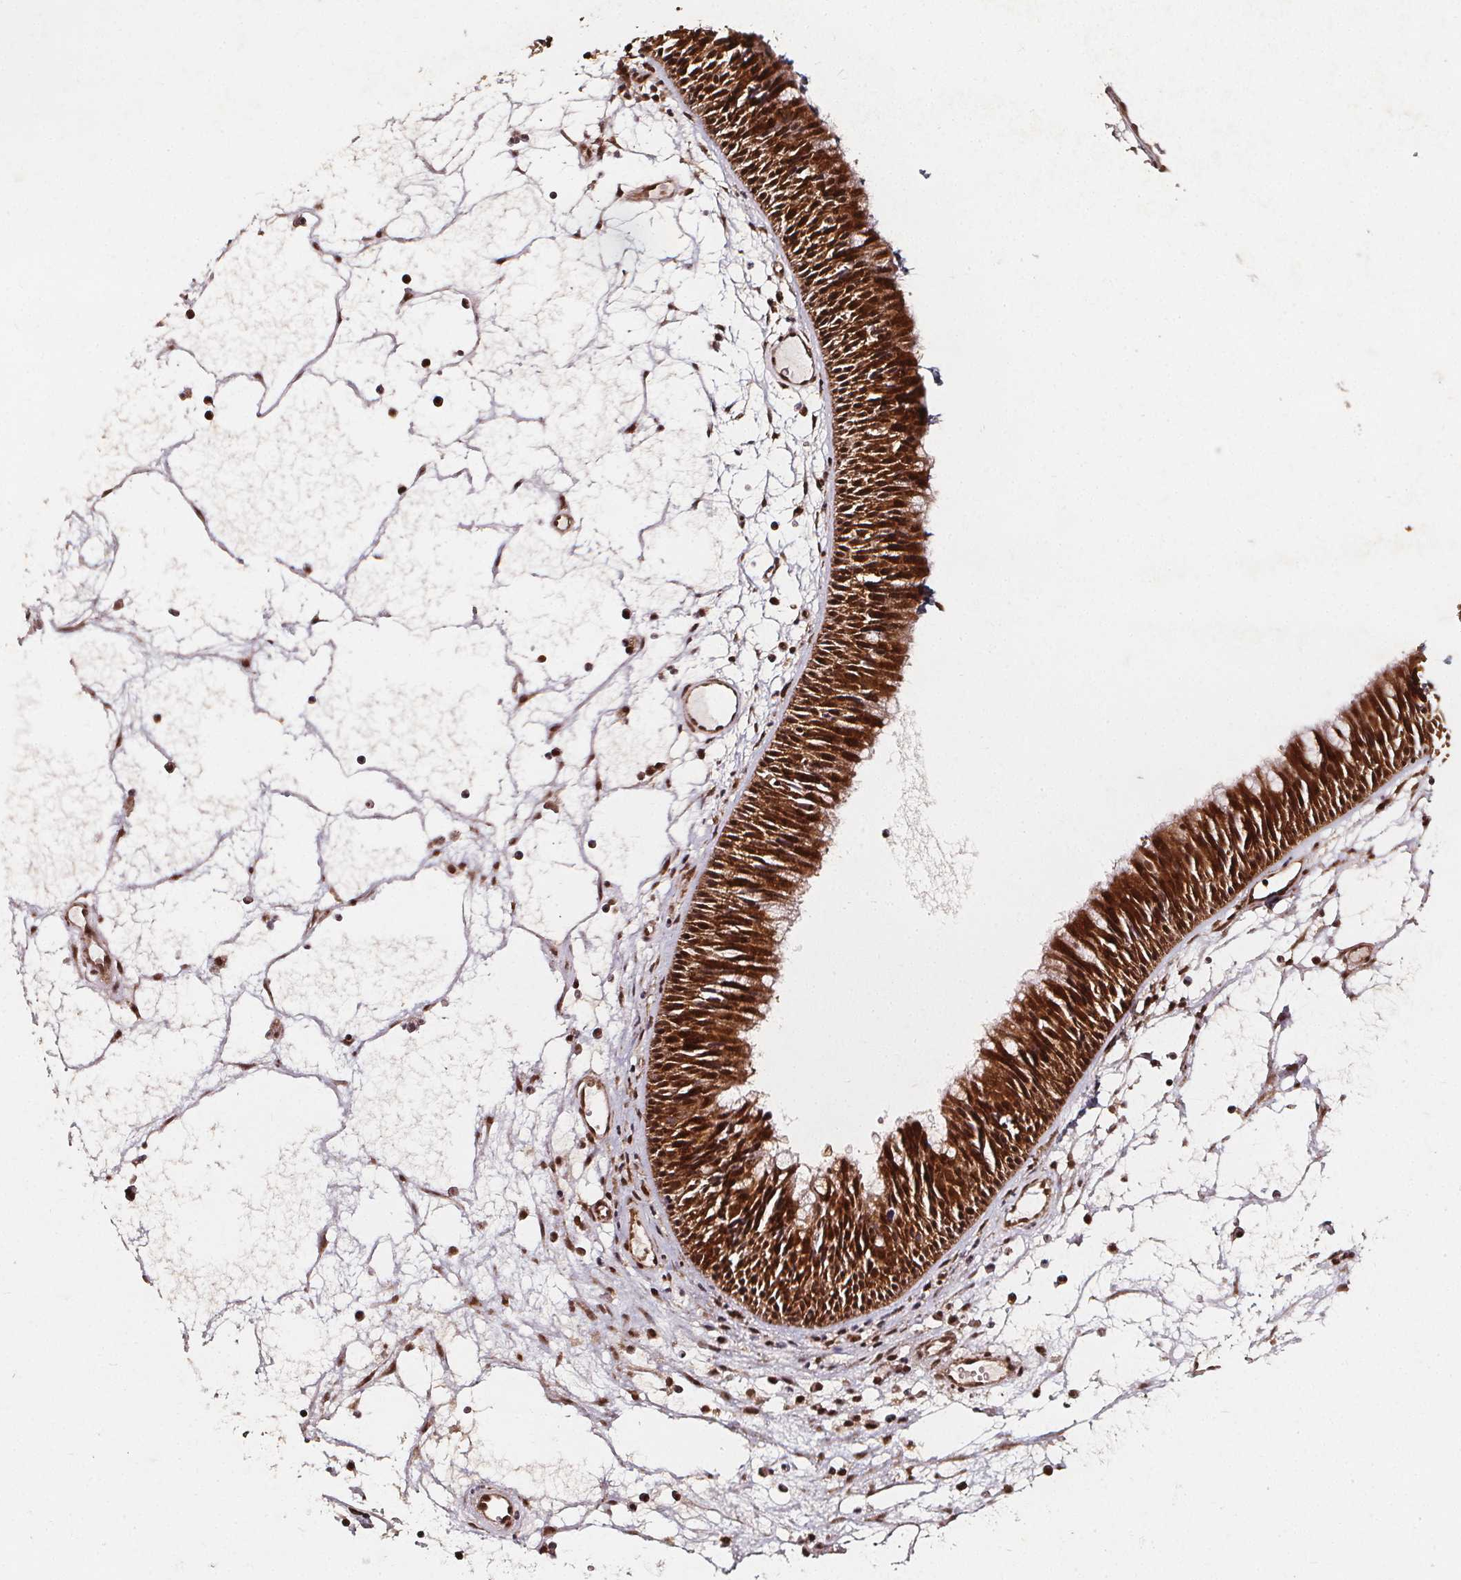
{"staining": {"intensity": "strong", "quantity": ">75%", "location": "cytoplasmic/membranous,nuclear"}, "tissue": "nasopharynx", "cell_type": "Respiratory epithelial cells", "image_type": "normal", "snomed": [{"axis": "morphology", "description": "Normal tissue, NOS"}, {"axis": "topography", "description": "Nasopharynx"}], "caption": "Immunohistochemical staining of normal human nasopharynx displays high levels of strong cytoplasmic/membranous,nuclear positivity in approximately >75% of respiratory epithelial cells. (Stains: DAB (3,3'-diaminobenzidine) in brown, nuclei in blue, Microscopy: brightfield microscopy at high magnification).", "gene": "SMN1", "patient": {"sex": "male", "age": 31}}